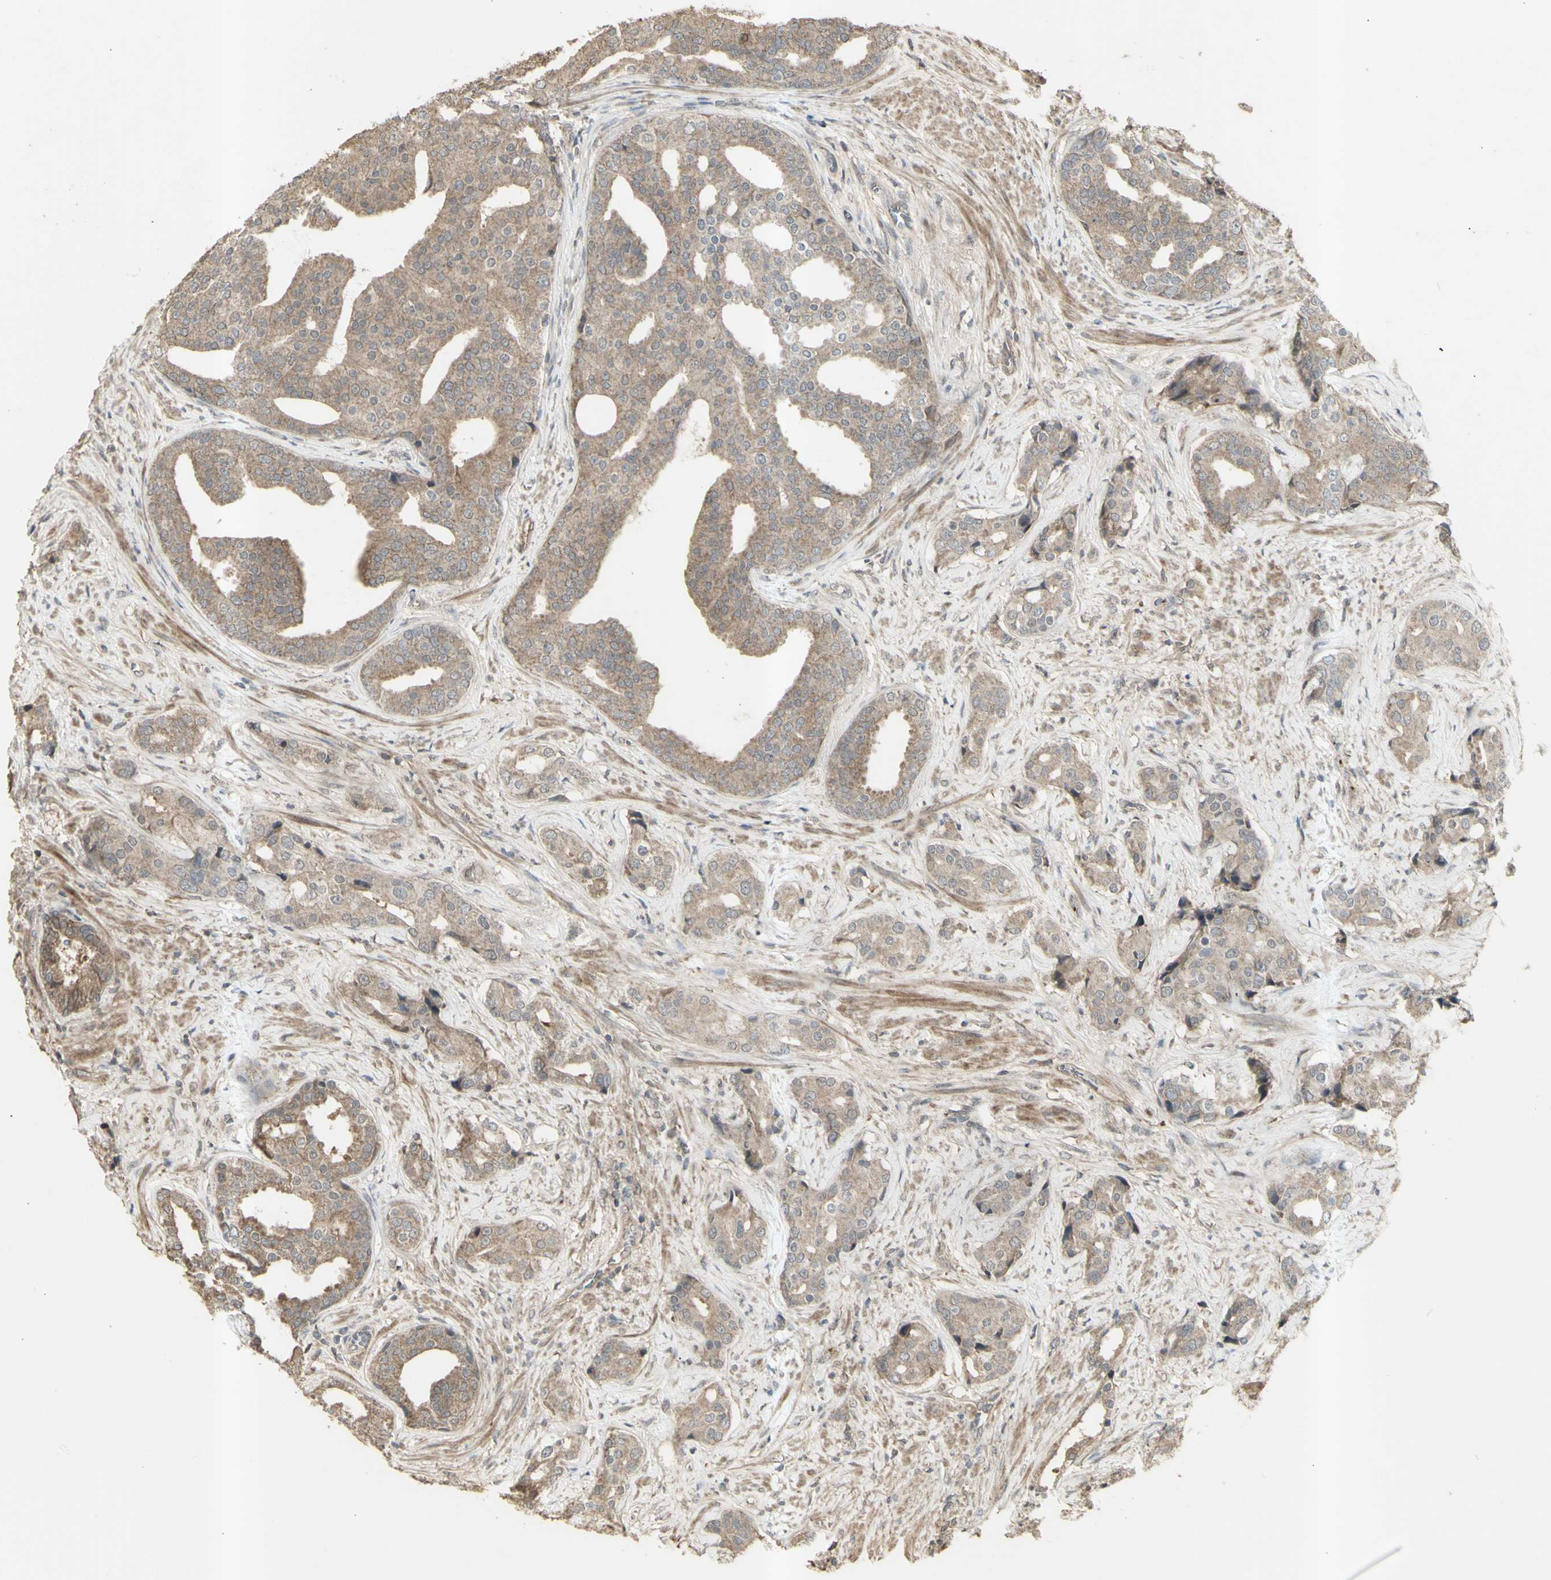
{"staining": {"intensity": "moderate", "quantity": ">75%", "location": "cytoplasmic/membranous"}, "tissue": "prostate cancer", "cell_type": "Tumor cells", "image_type": "cancer", "snomed": [{"axis": "morphology", "description": "Adenocarcinoma, High grade"}, {"axis": "topography", "description": "Prostate"}], "caption": "This photomicrograph displays IHC staining of human prostate cancer, with medium moderate cytoplasmic/membranous positivity in about >75% of tumor cells.", "gene": "ALOX12", "patient": {"sex": "male", "age": 71}}